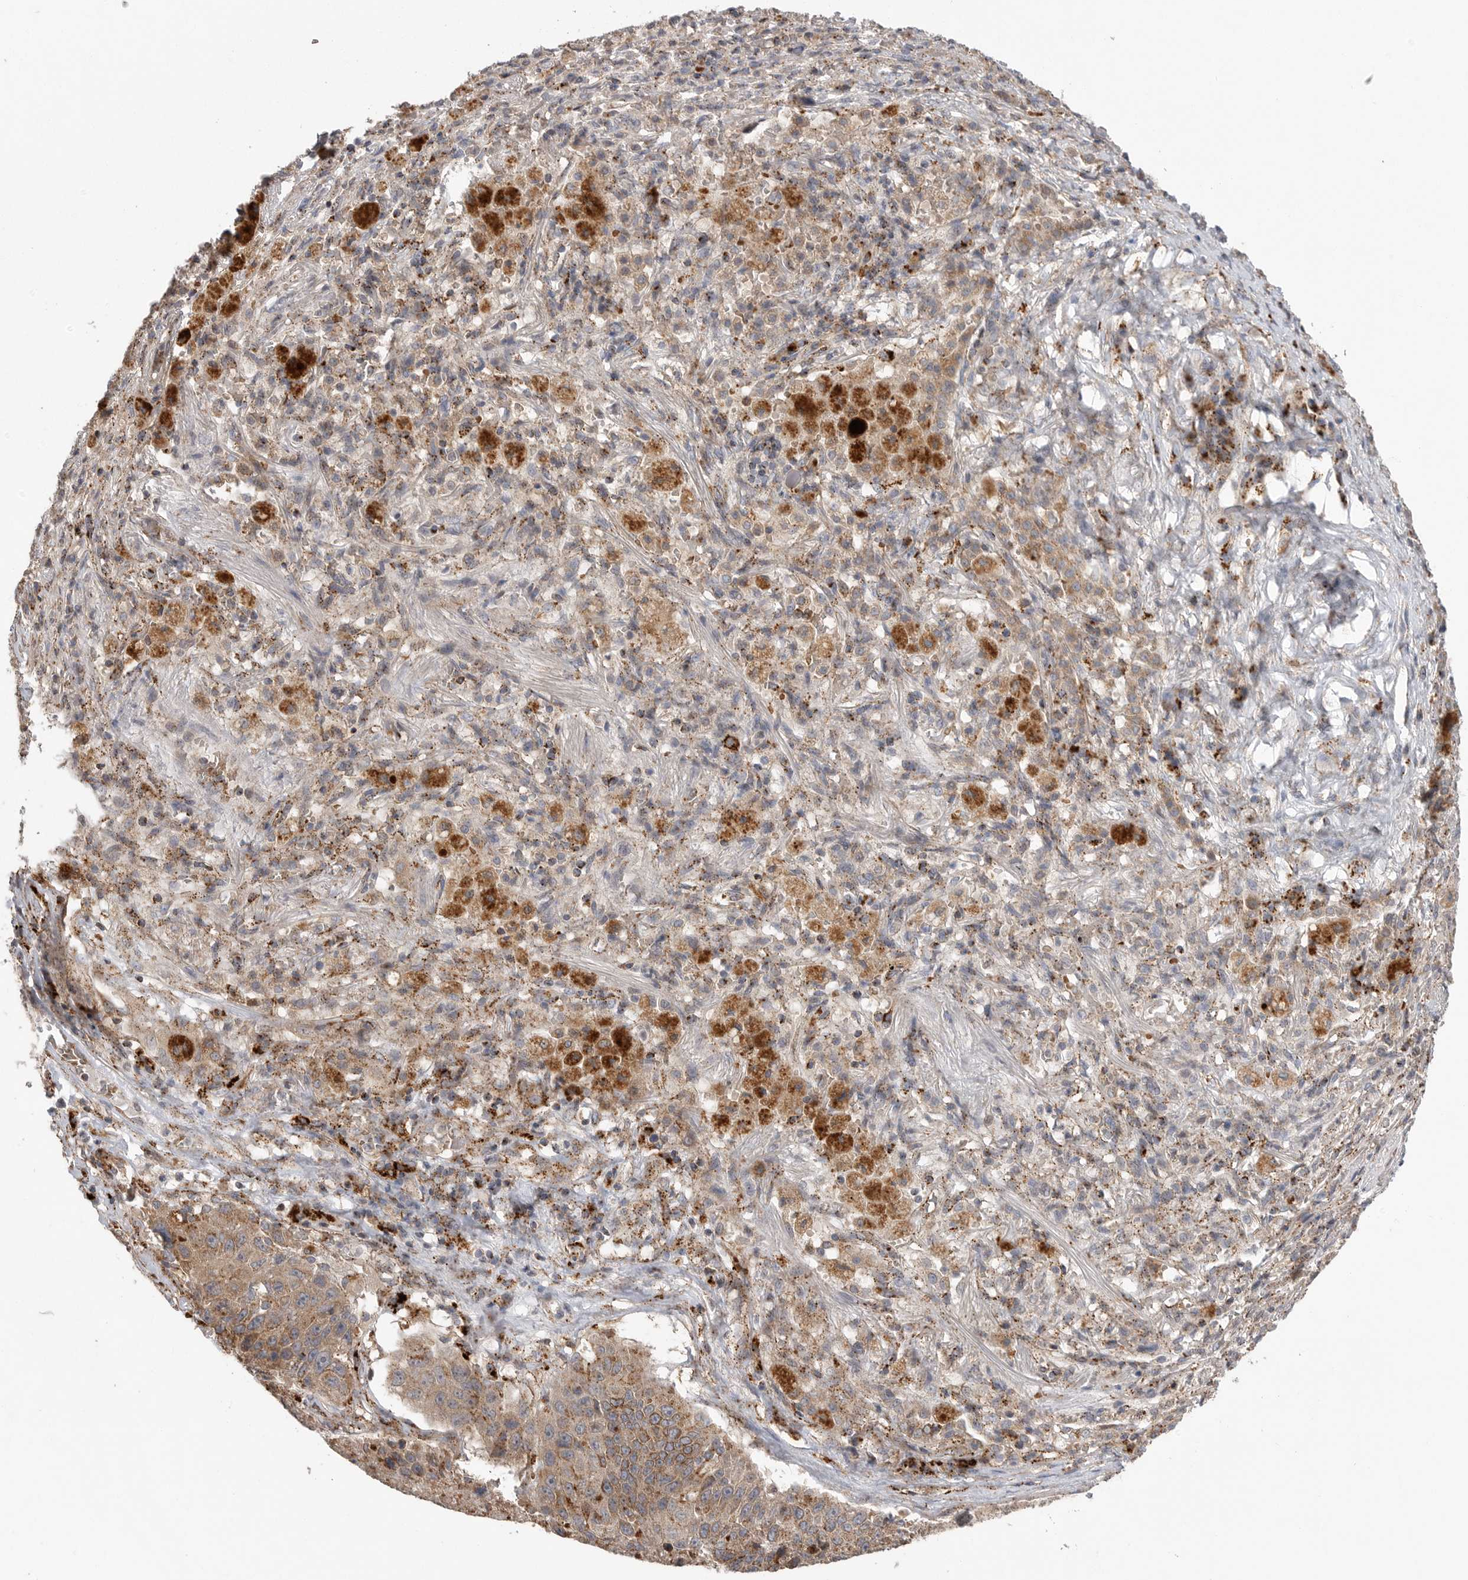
{"staining": {"intensity": "moderate", "quantity": ">75%", "location": "cytoplasmic/membranous"}, "tissue": "lung cancer", "cell_type": "Tumor cells", "image_type": "cancer", "snomed": [{"axis": "morphology", "description": "Squamous cell carcinoma, NOS"}, {"axis": "topography", "description": "Lung"}], "caption": "Protein staining by IHC displays moderate cytoplasmic/membranous positivity in about >75% of tumor cells in lung cancer (squamous cell carcinoma). (IHC, brightfield microscopy, high magnification).", "gene": "GALNS", "patient": {"sex": "male", "age": 61}}